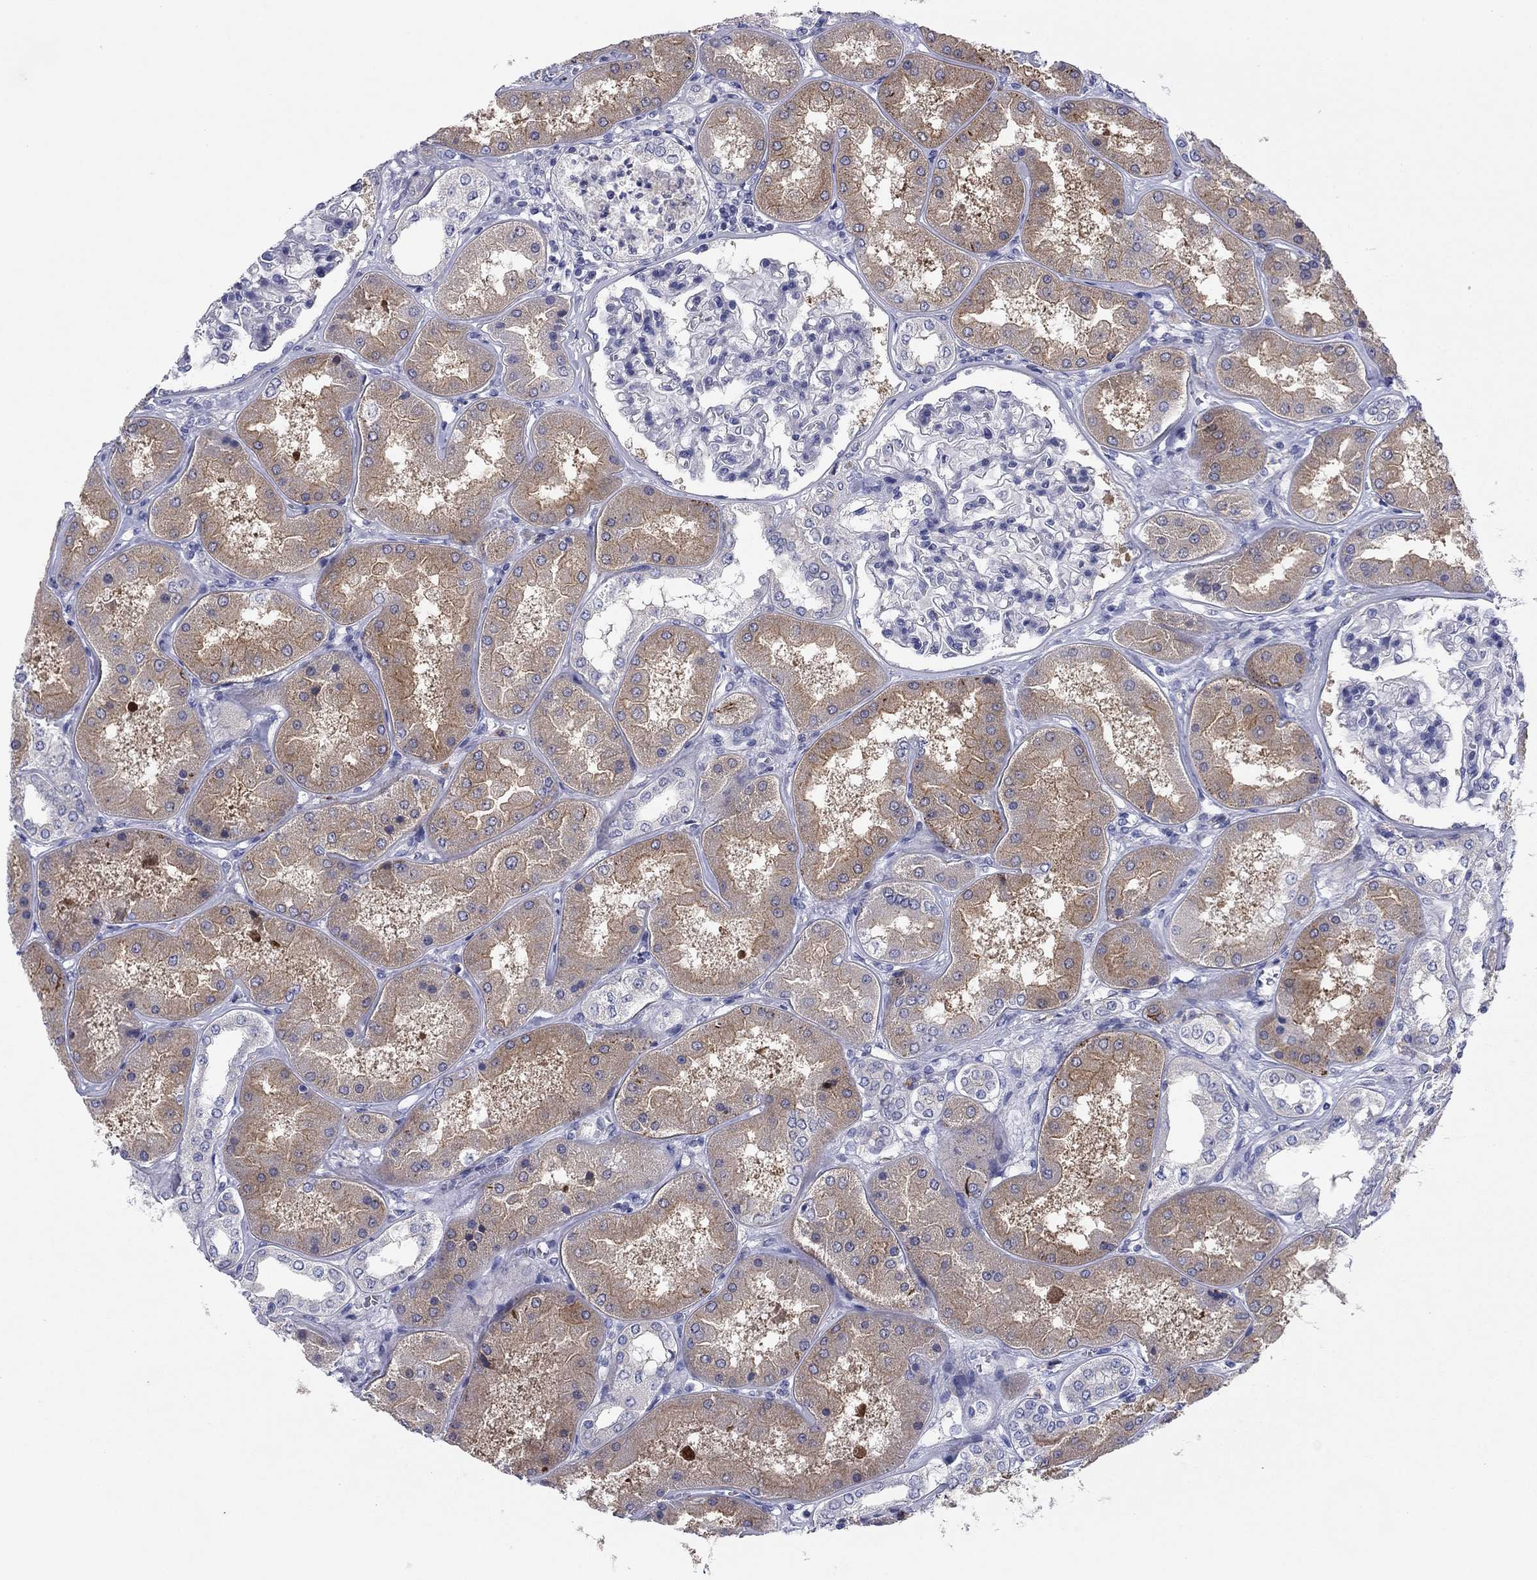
{"staining": {"intensity": "negative", "quantity": "none", "location": "none"}, "tissue": "kidney", "cell_type": "Cells in glomeruli", "image_type": "normal", "snomed": [{"axis": "morphology", "description": "Normal tissue, NOS"}, {"axis": "topography", "description": "Kidney"}], "caption": "Immunohistochemistry (IHC) histopathology image of unremarkable kidney: human kidney stained with DAB (3,3'-diaminobenzidine) demonstrates no significant protein positivity in cells in glomeruli.", "gene": "CNTNAP4", "patient": {"sex": "female", "age": 56}}